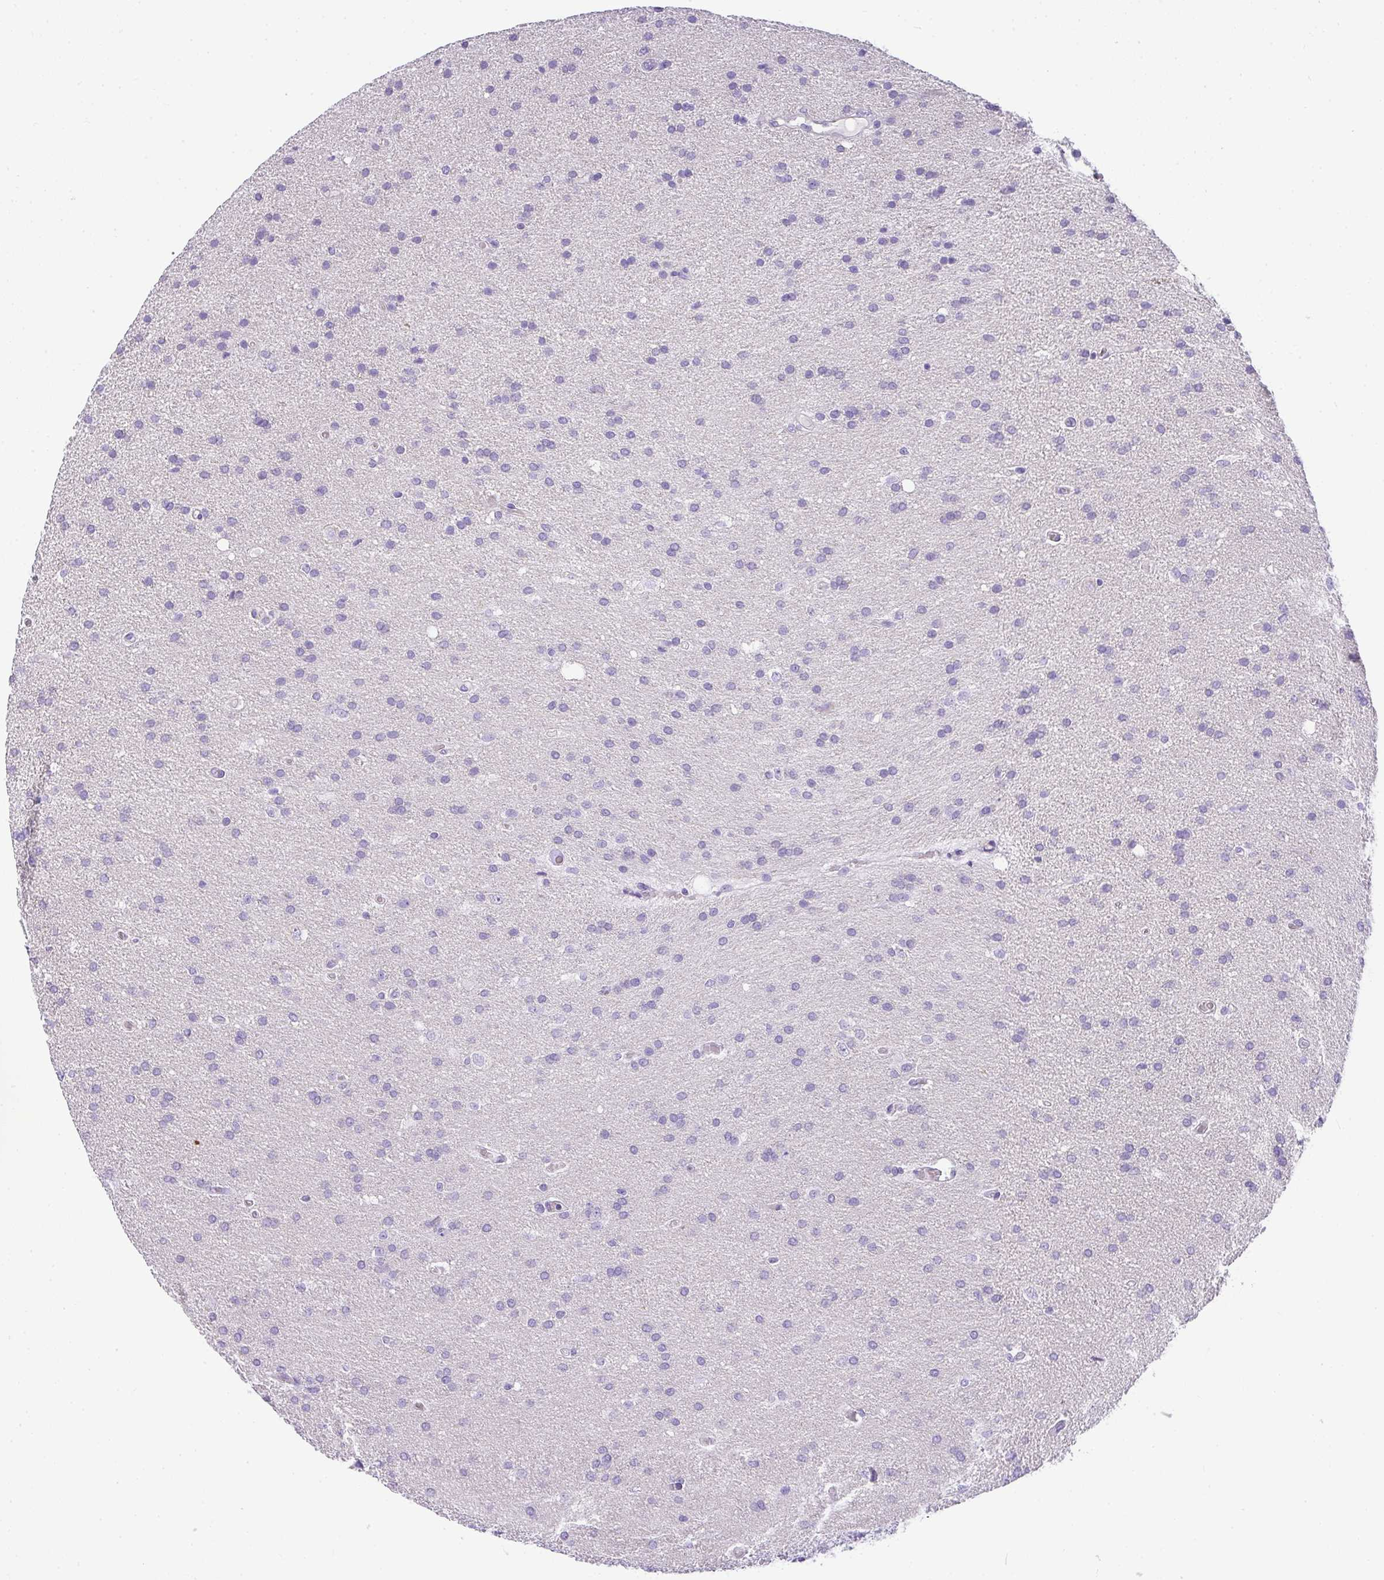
{"staining": {"intensity": "negative", "quantity": "none", "location": "none"}, "tissue": "glioma", "cell_type": "Tumor cells", "image_type": "cancer", "snomed": [{"axis": "morphology", "description": "Glioma, malignant, Low grade"}, {"axis": "topography", "description": "Brain"}], "caption": "The histopathology image demonstrates no staining of tumor cells in glioma. (DAB (3,3'-diaminobenzidine) immunohistochemistry with hematoxylin counter stain).", "gene": "PLPPR3", "patient": {"sex": "female", "age": 54}}